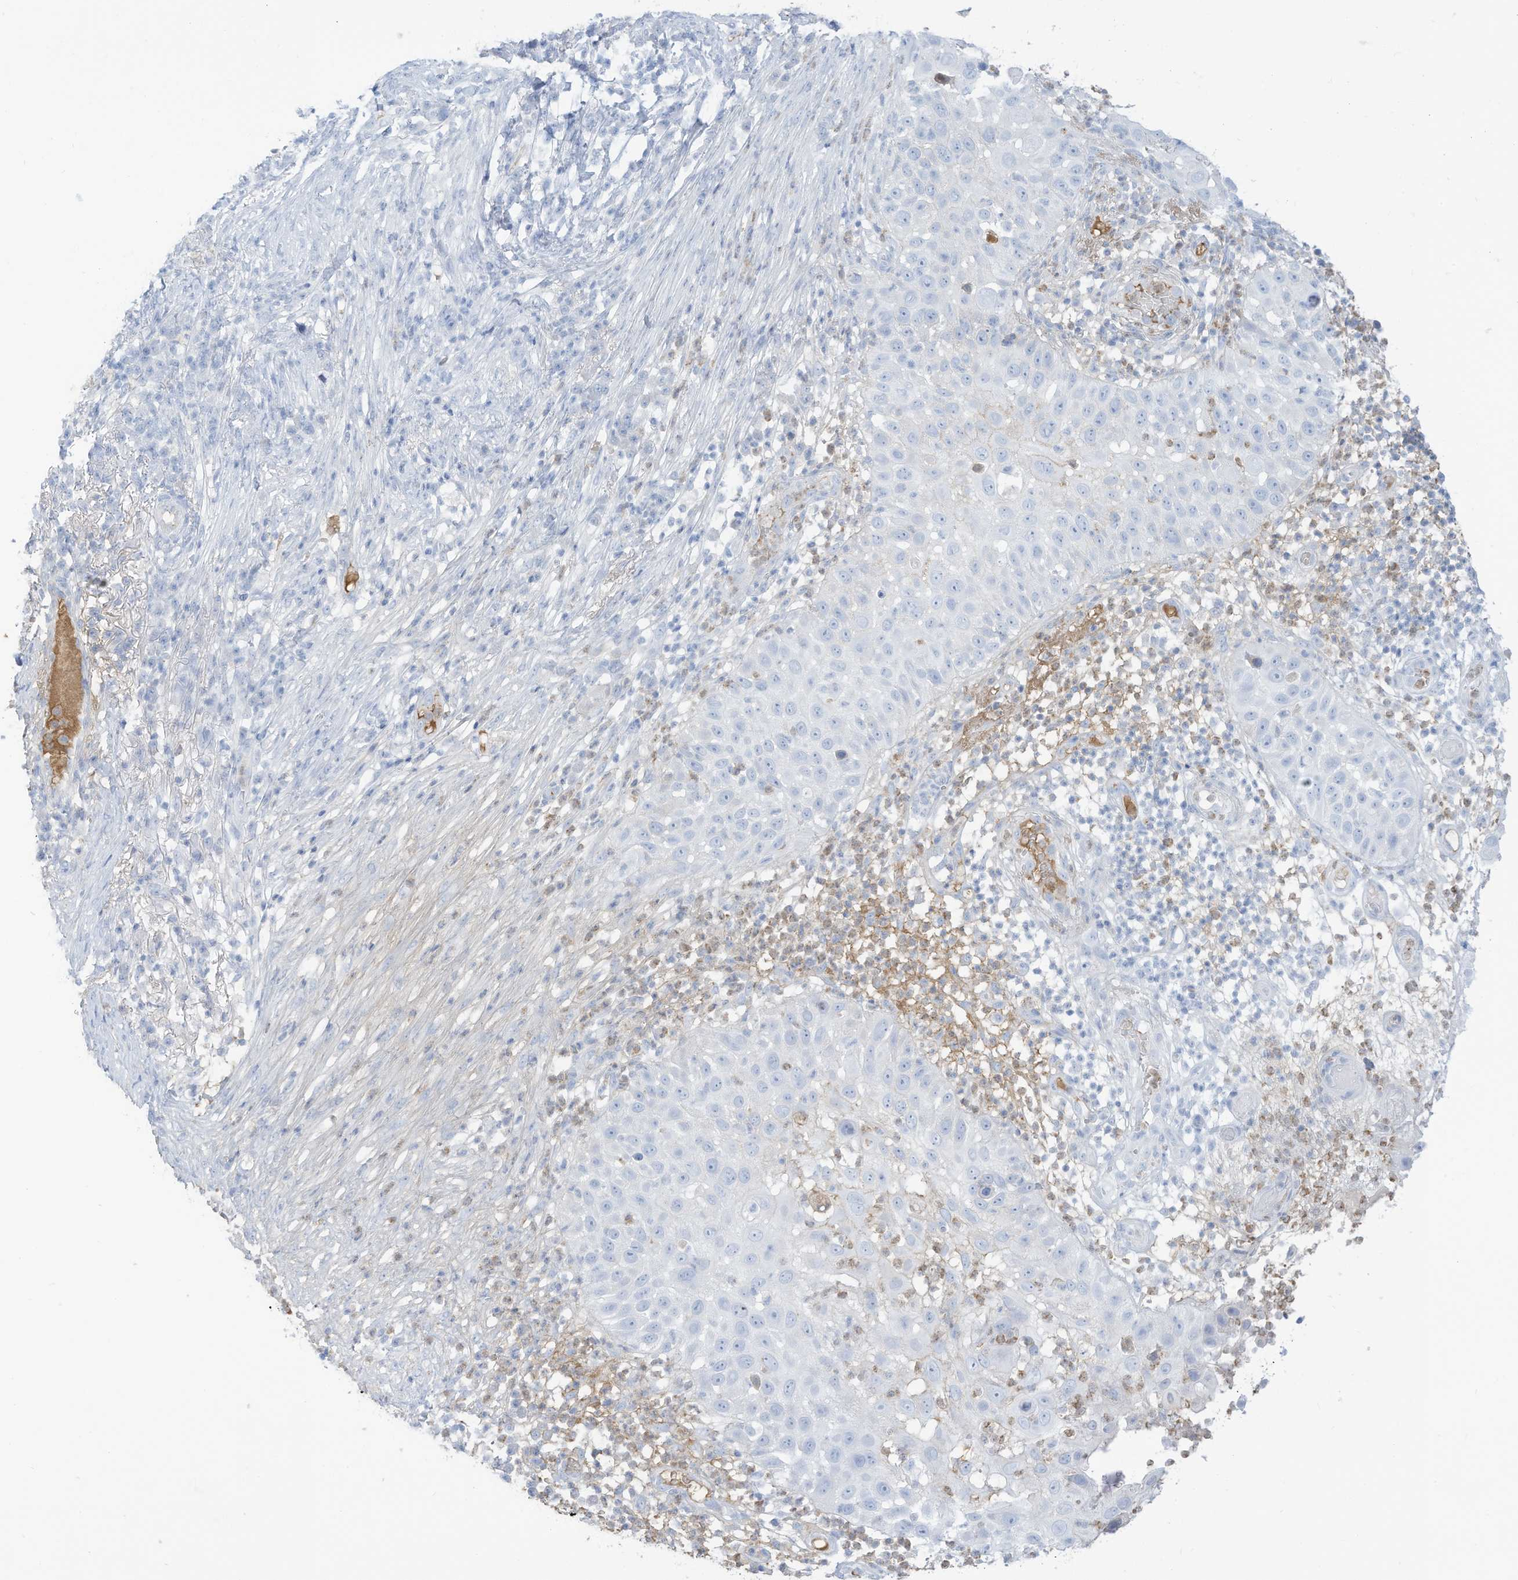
{"staining": {"intensity": "negative", "quantity": "none", "location": "none"}, "tissue": "skin cancer", "cell_type": "Tumor cells", "image_type": "cancer", "snomed": [{"axis": "morphology", "description": "Squamous cell carcinoma, NOS"}, {"axis": "topography", "description": "Skin"}], "caption": "High power microscopy histopathology image of an IHC micrograph of skin cancer (squamous cell carcinoma), revealing no significant positivity in tumor cells.", "gene": "HSD17B13", "patient": {"sex": "female", "age": 44}}